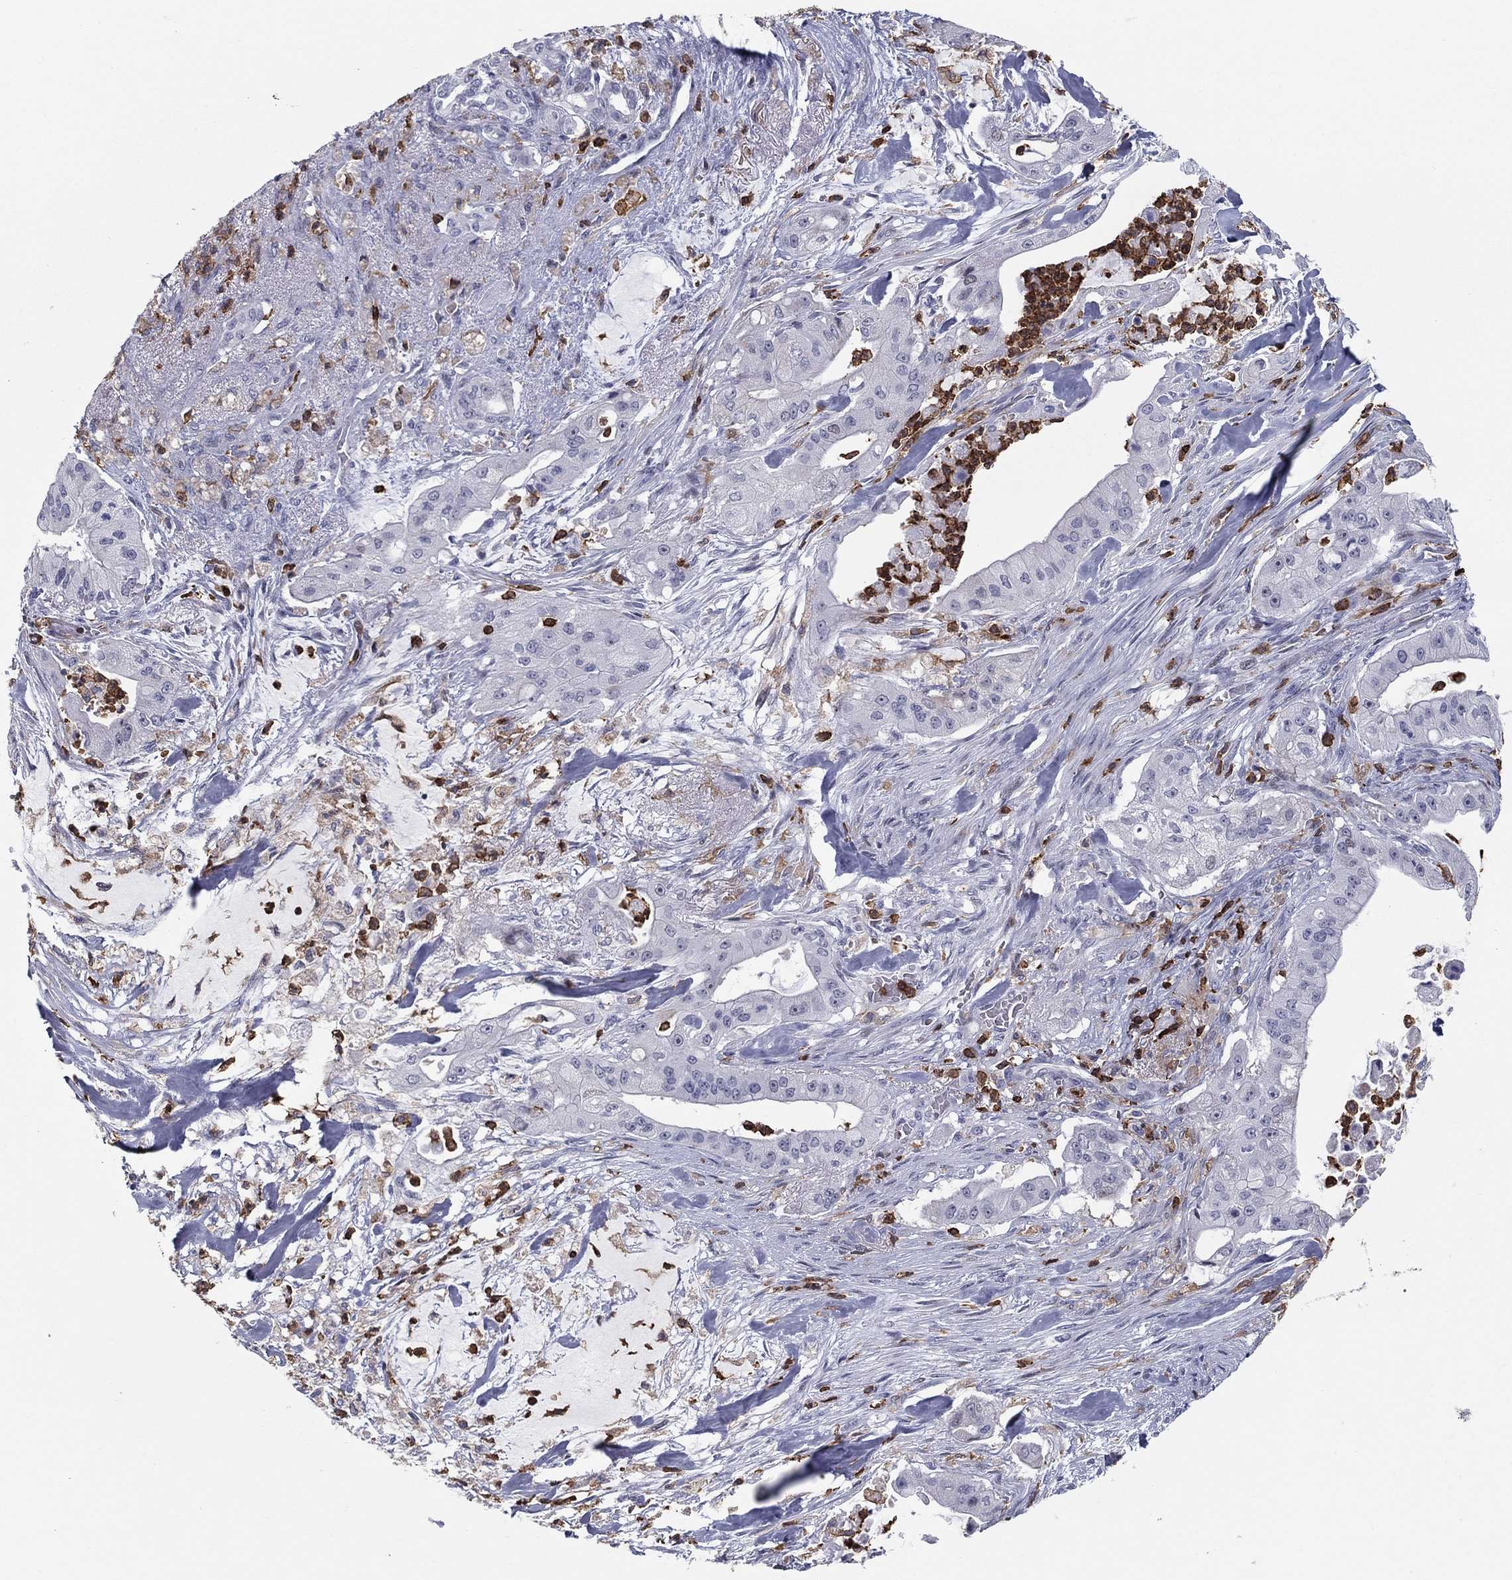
{"staining": {"intensity": "negative", "quantity": "none", "location": "none"}, "tissue": "pancreatic cancer", "cell_type": "Tumor cells", "image_type": "cancer", "snomed": [{"axis": "morphology", "description": "Normal tissue, NOS"}, {"axis": "morphology", "description": "Inflammation, NOS"}, {"axis": "morphology", "description": "Adenocarcinoma, NOS"}, {"axis": "topography", "description": "Pancreas"}], "caption": "There is no significant staining in tumor cells of adenocarcinoma (pancreatic).", "gene": "ARHGAP27", "patient": {"sex": "male", "age": 57}}